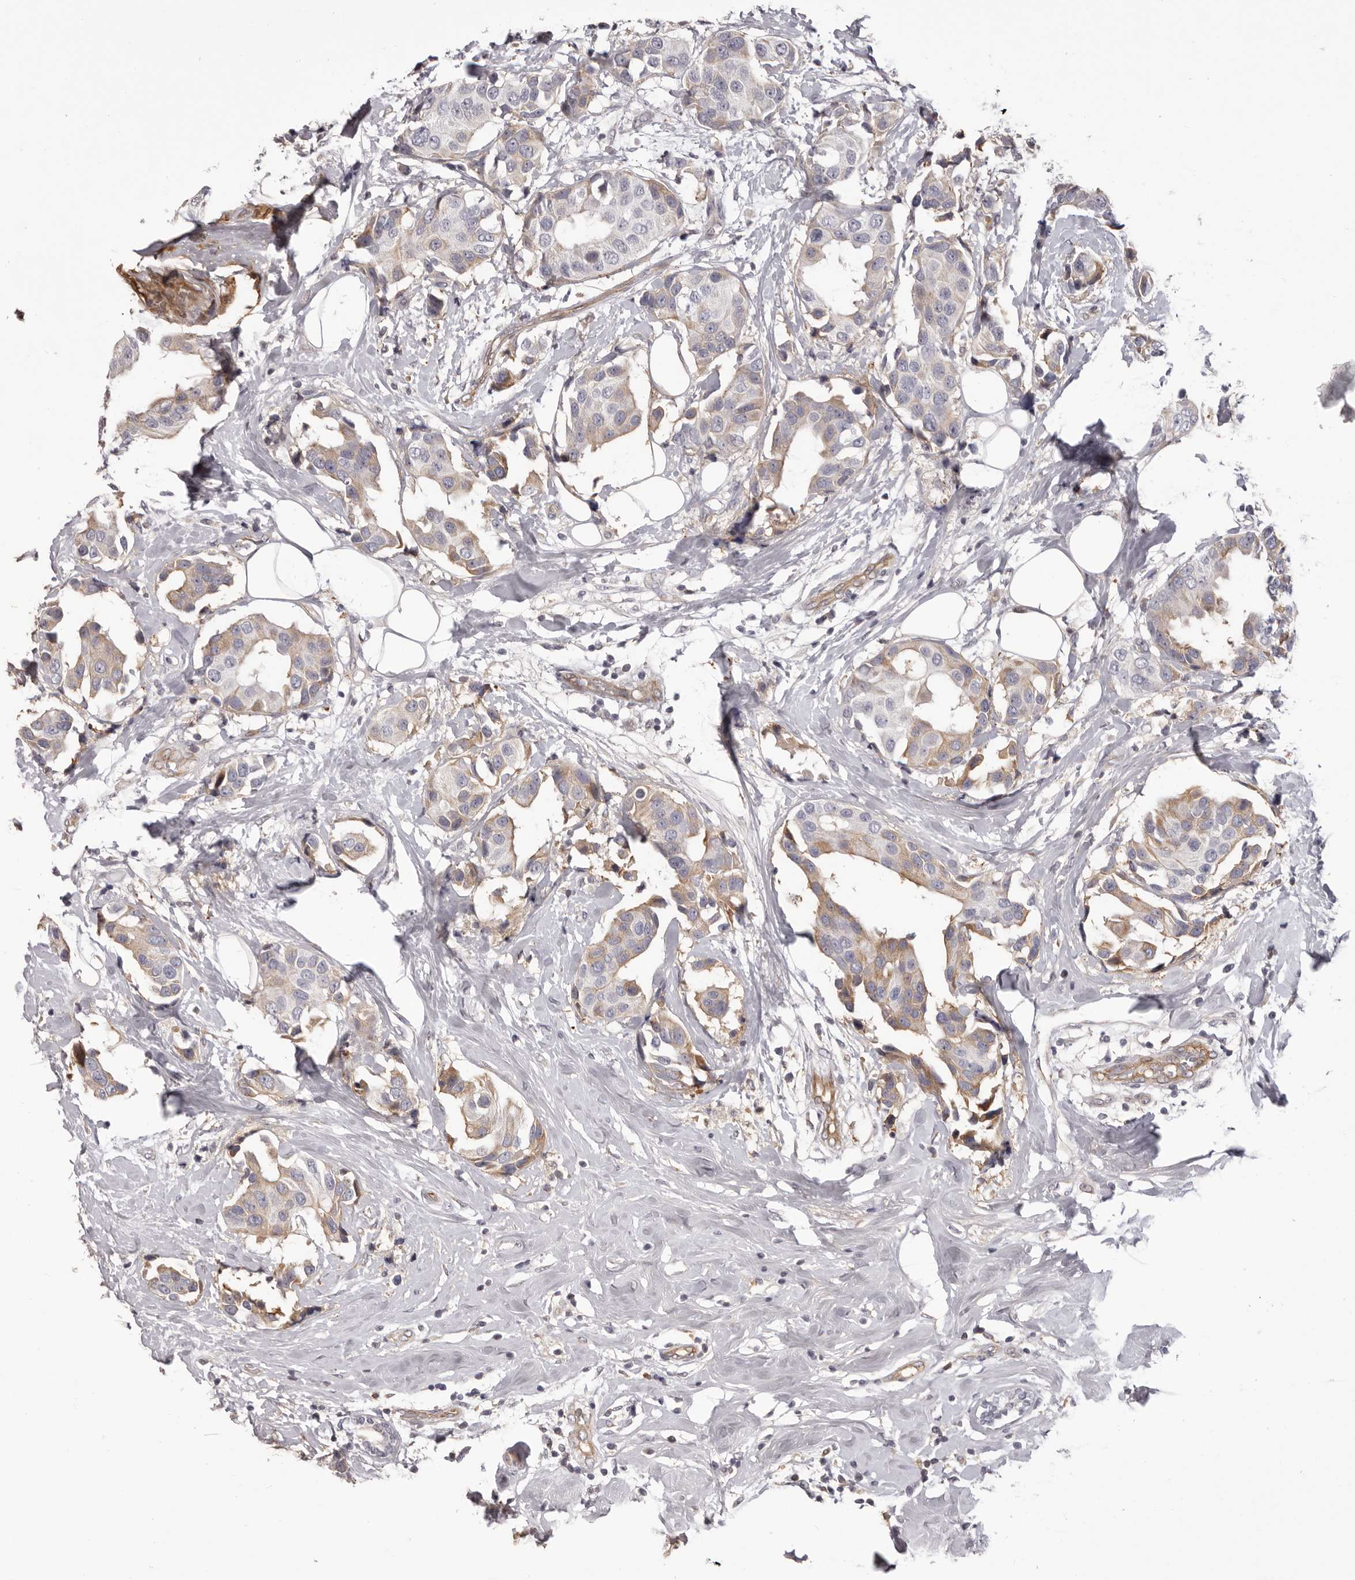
{"staining": {"intensity": "weak", "quantity": "<25%", "location": "cytoplasmic/membranous"}, "tissue": "breast cancer", "cell_type": "Tumor cells", "image_type": "cancer", "snomed": [{"axis": "morphology", "description": "Normal tissue, NOS"}, {"axis": "morphology", "description": "Duct carcinoma"}, {"axis": "topography", "description": "Breast"}], "caption": "The IHC micrograph has no significant positivity in tumor cells of breast invasive ductal carcinoma tissue.", "gene": "OTUD3", "patient": {"sex": "female", "age": 39}}